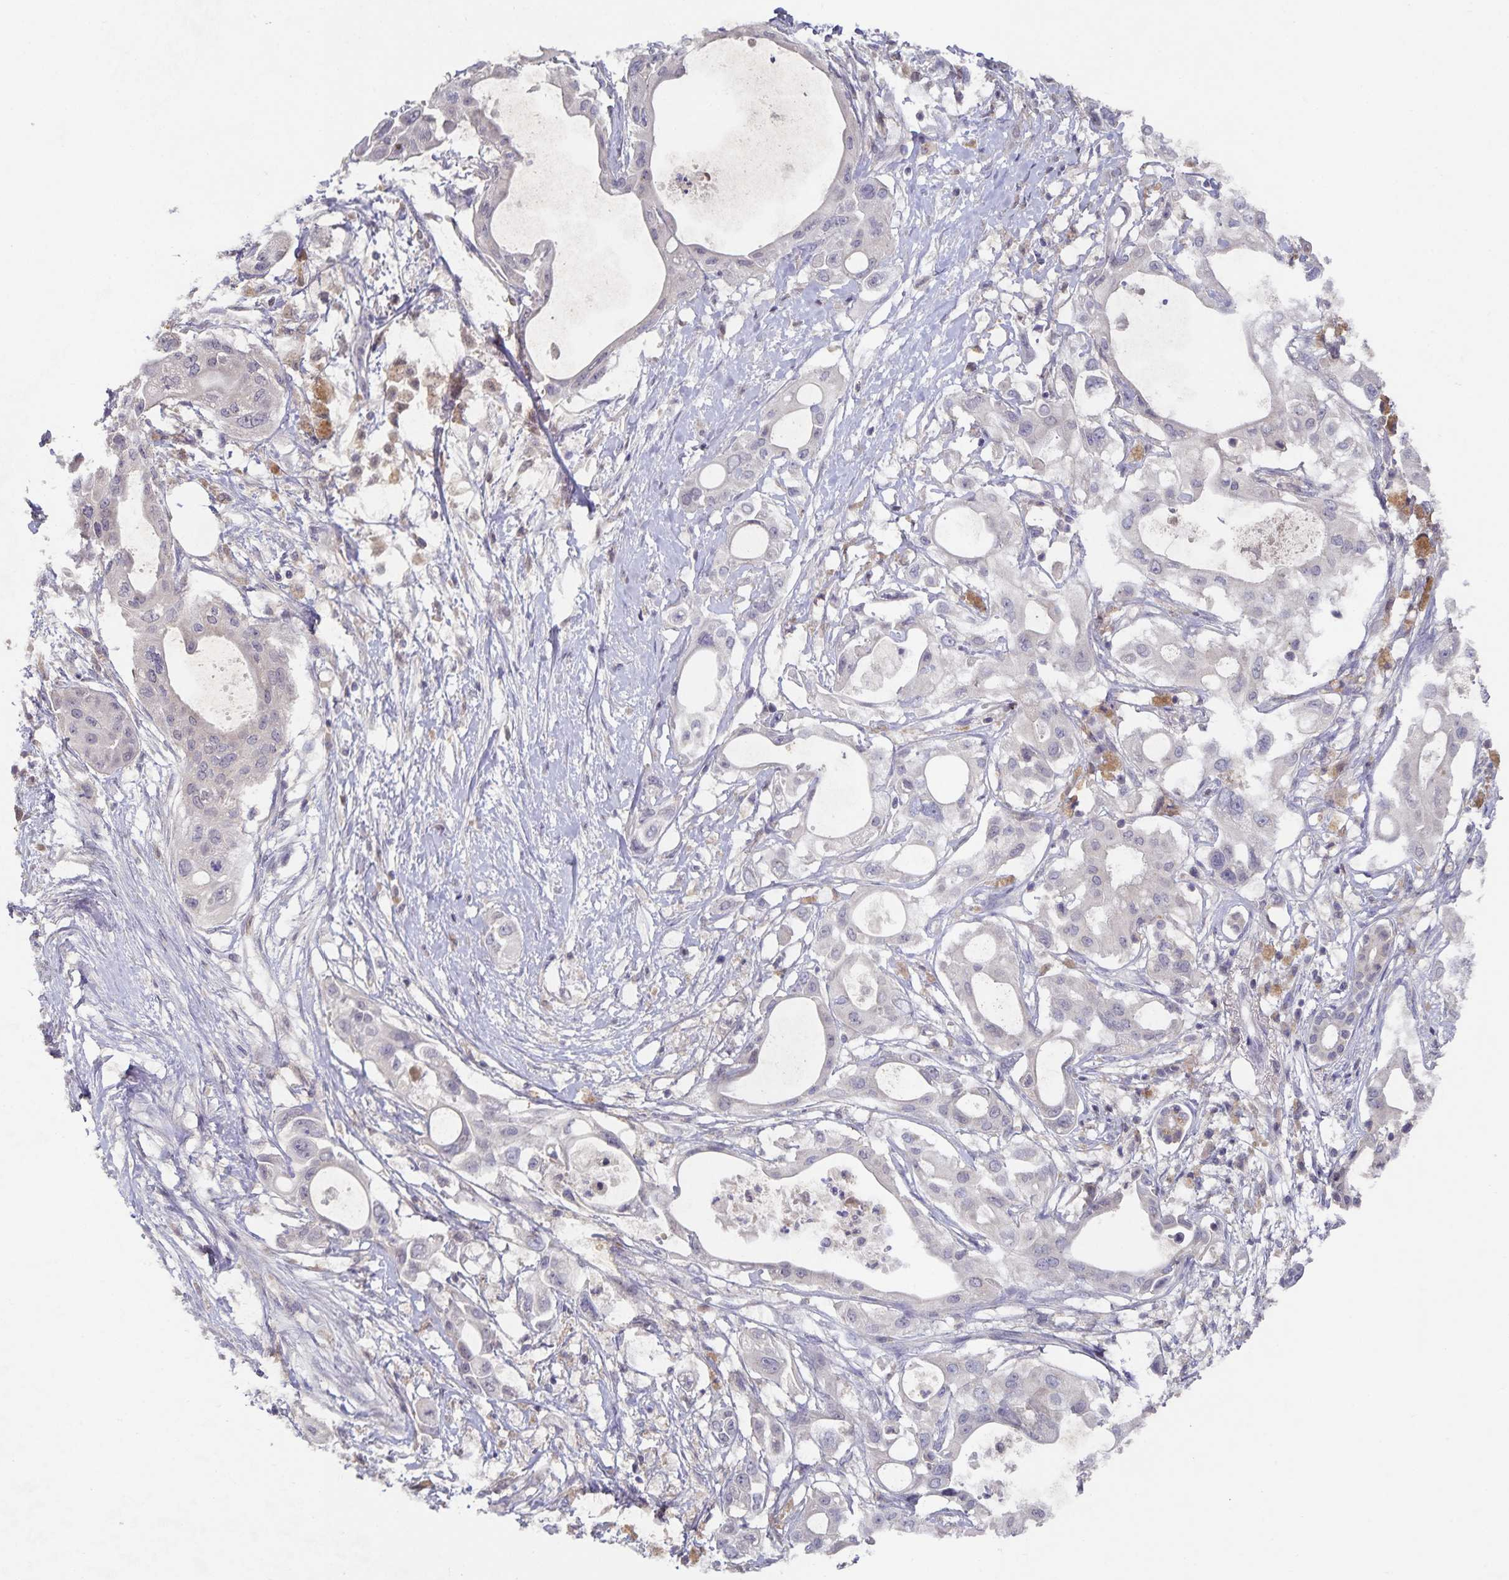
{"staining": {"intensity": "negative", "quantity": "none", "location": "none"}, "tissue": "pancreatic cancer", "cell_type": "Tumor cells", "image_type": "cancer", "snomed": [{"axis": "morphology", "description": "Adenocarcinoma, NOS"}, {"axis": "topography", "description": "Pancreas"}], "caption": "A high-resolution image shows IHC staining of pancreatic cancer (adenocarcinoma), which shows no significant positivity in tumor cells.", "gene": "HEPN1", "patient": {"sex": "female", "age": 68}}